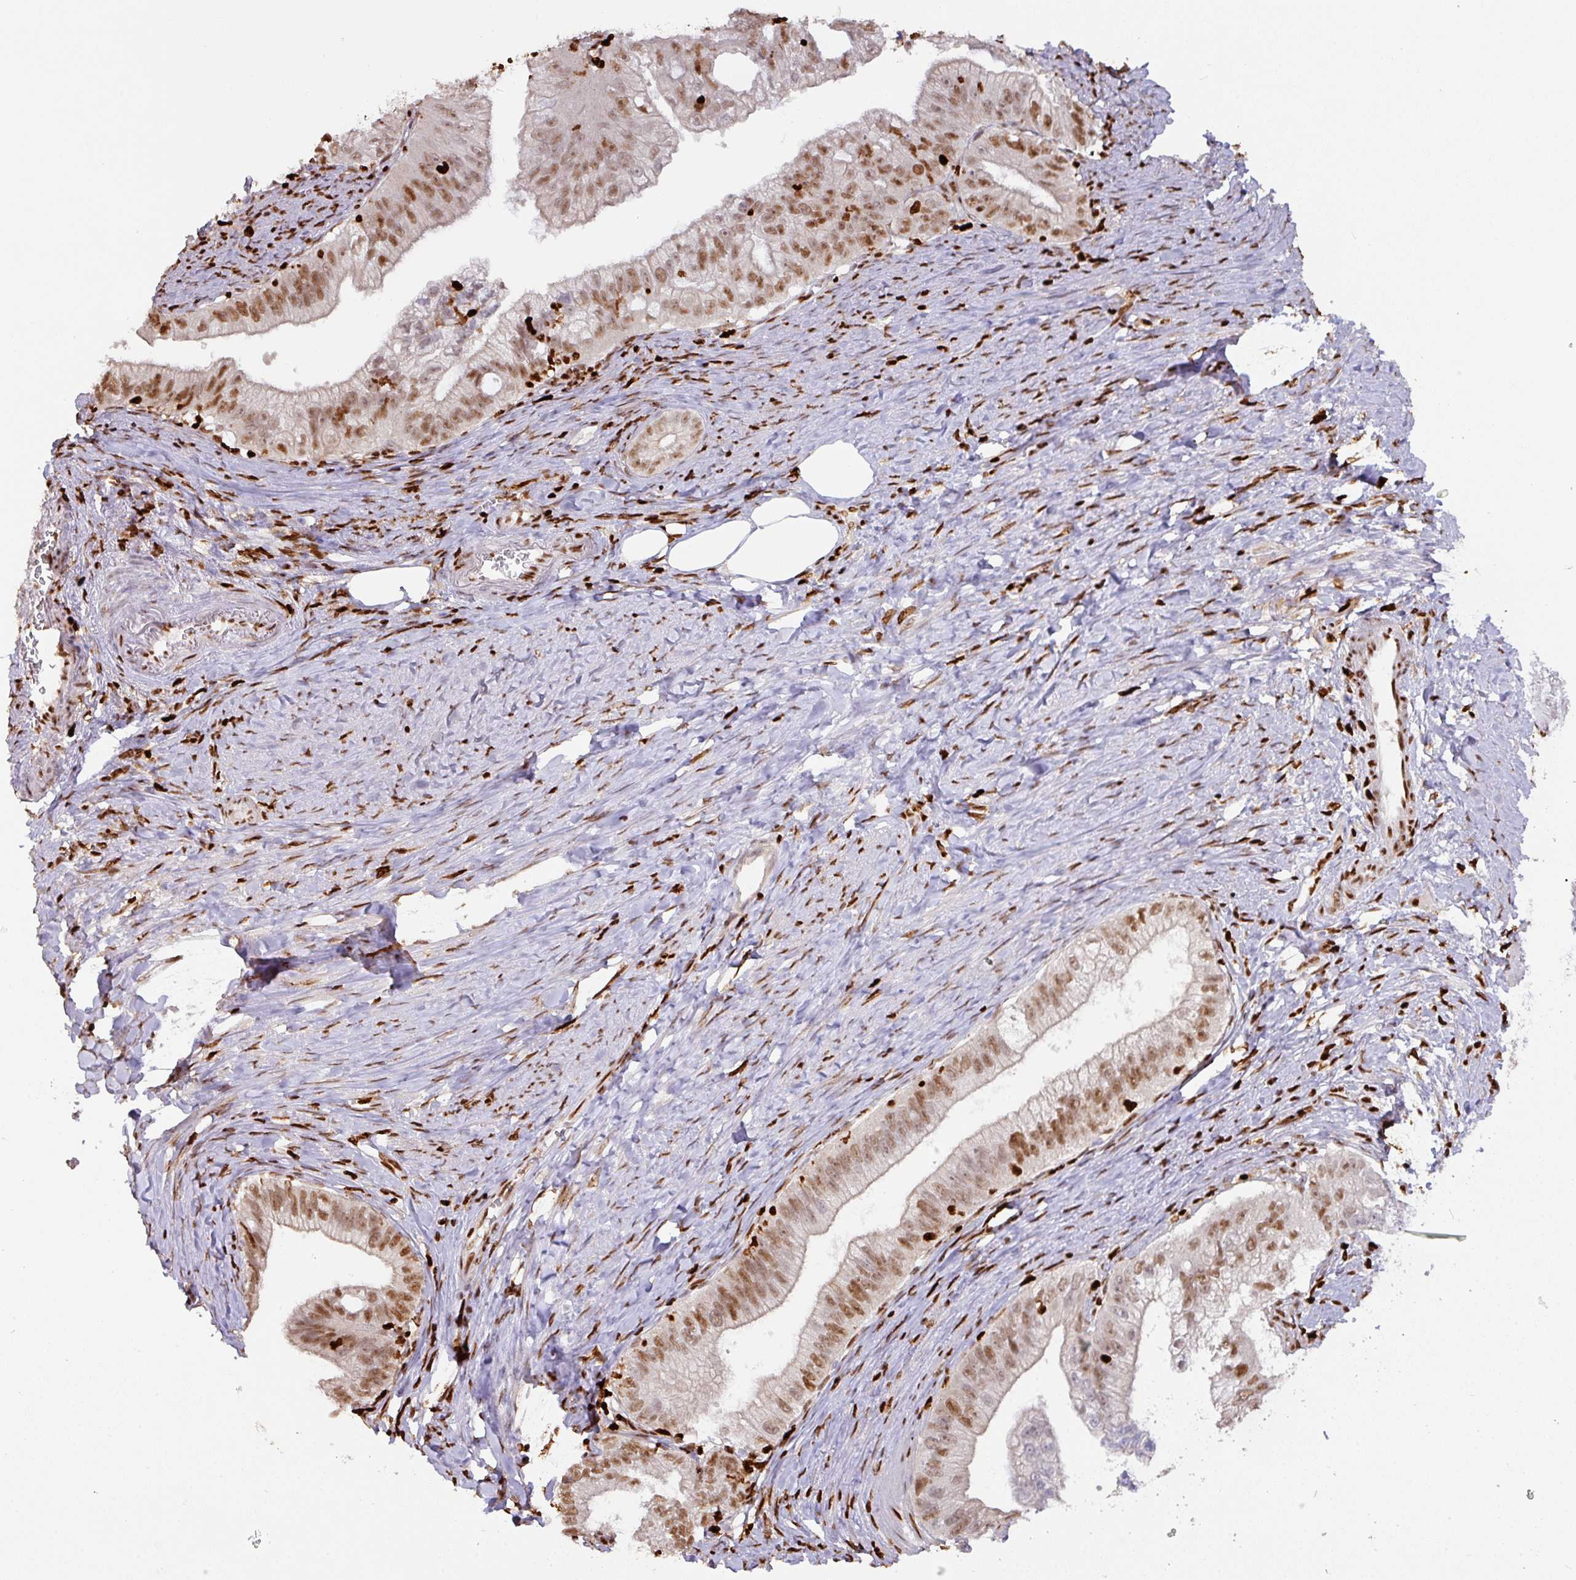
{"staining": {"intensity": "moderate", "quantity": "25%-75%", "location": "nuclear"}, "tissue": "pancreatic cancer", "cell_type": "Tumor cells", "image_type": "cancer", "snomed": [{"axis": "morphology", "description": "Adenocarcinoma, NOS"}, {"axis": "topography", "description": "Pancreas"}], "caption": "This is a micrograph of immunohistochemistry staining of pancreatic cancer, which shows moderate positivity in the nuclear of tumor cells.", "gene": "SAMHD1", "patient": {"sex": "male", "age": 70}}